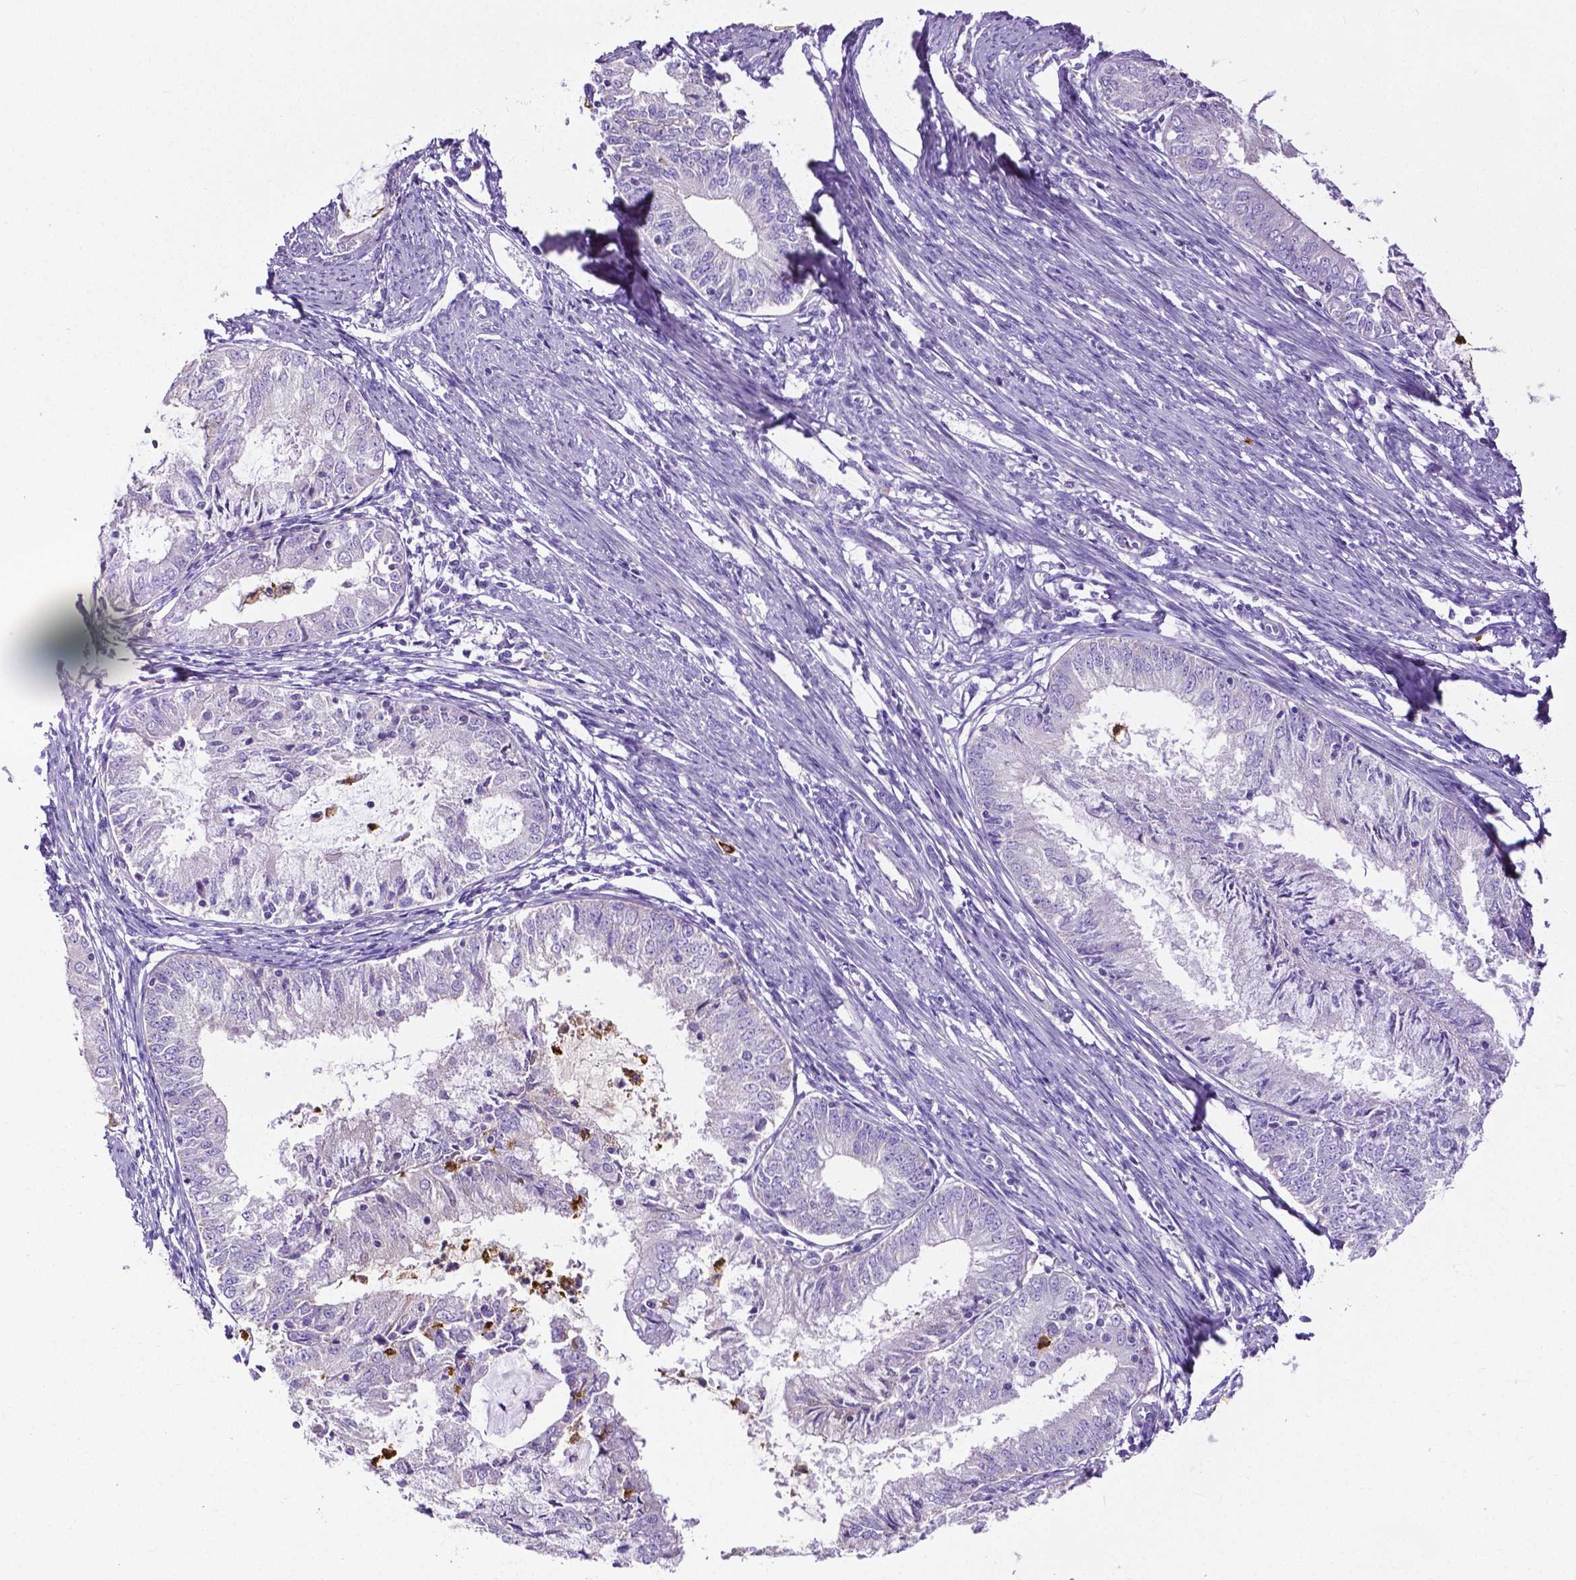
{"staining": {"intensity": "negative", "quantity": "none", "location": "none"}, "tissue": "endometrial cancer", "cell_type": "Tumor cells", "image_type": "cancer", "snomed": [{"axis": "morphology", "description": "Adenocarcinoma, NOS"}, {"axis": "topography", "description": "Endometrium"}], "caption": "Tumor cells show no significant staining in adenocarcinoma (endometrial).", "gene": "MMP9", "patient": {"sex": "female", "age": 57}}